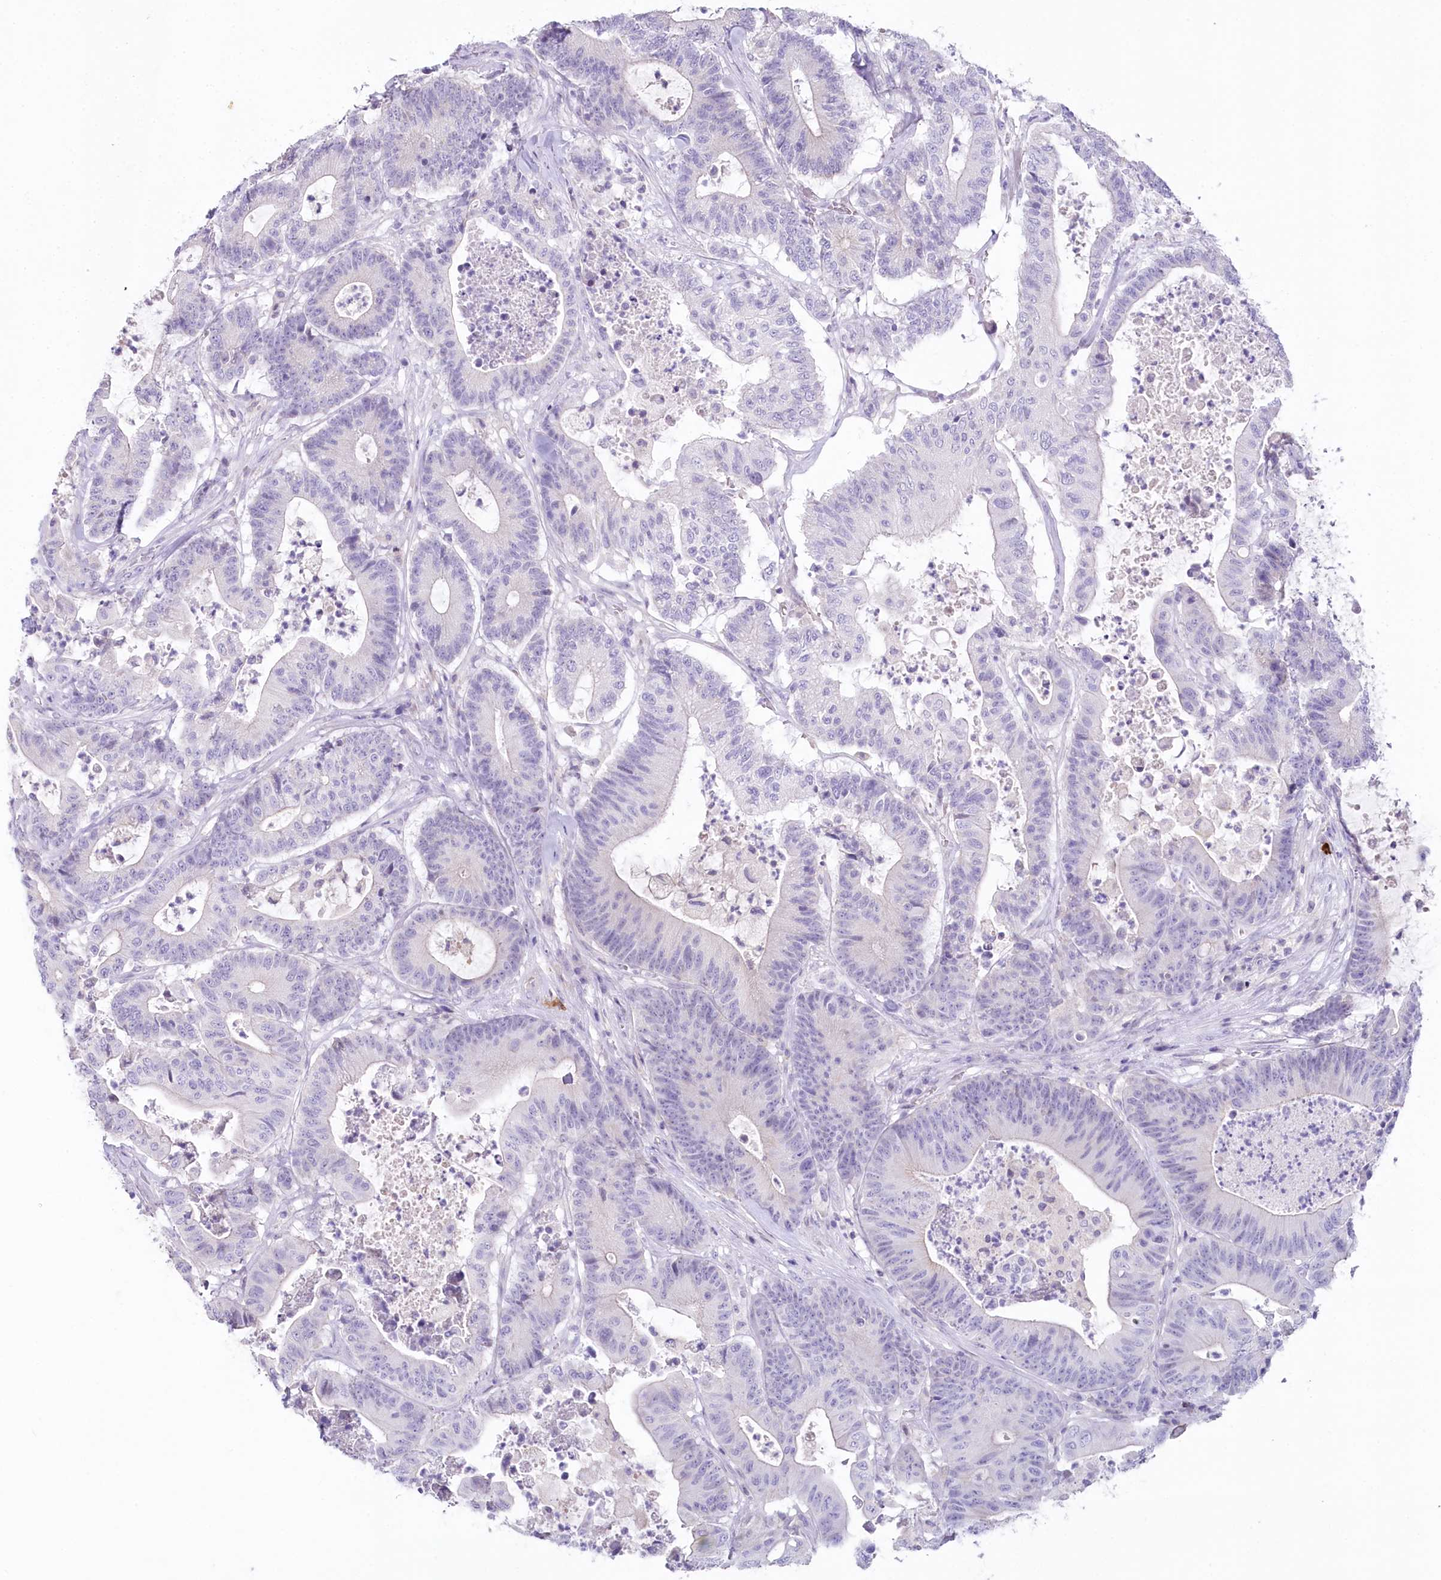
{"staining": {"intensity": "negative", "quantity": "none", "location": "none"}, "tissue": "colorectal cancer", "cell_type": "Tumor cells", "image_type": "cancer", "snomed": [{"axis": "morphology", "description": "Adenocarcinoma, NOS"}, {"axis": "topography", "description": "Colon"}], "caption": "The IHC micrograph has no significant expression in tumor cells of colorectal cancer (adenocarcinoma) tissue.", "gene": "MYOZ1", "patient": {"sex": "female", "age": 84}}